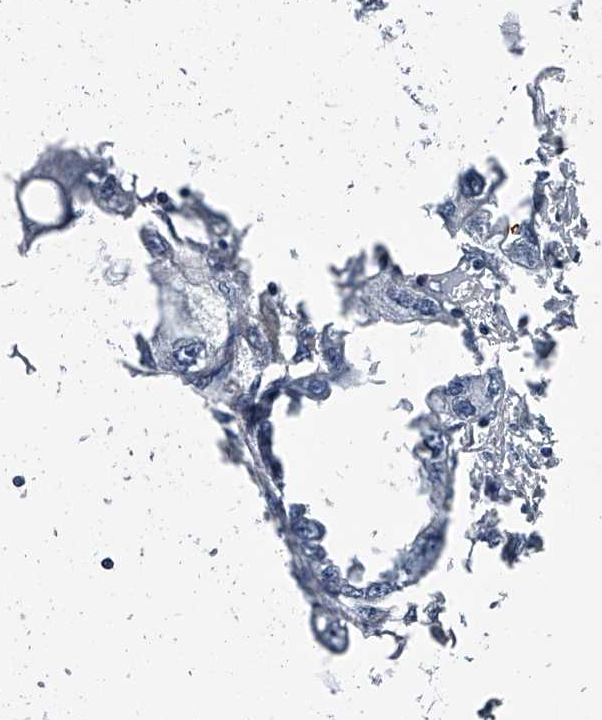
{"staining": {"intensity": "negative", "quantity": "none", "location": "none"}, "tissue": "endometrial cancer", "cell_type": "Tumor cells", "image_type": "cancer", "snomed": [{"axis": "morphology", "description": "Adenocarcinoma, NOS"}, {"axis": "morphology", "description": "Adenocarcinoma, metastatic, NOS"}, {"axis": "topography", "description": "Adipose tissue"}, {"axis": "topography", "description": "Endometrium"}], "caption": "This histopathology image is of endometrial cancer (metastatic adenocarcinoma) stained with IHC to label a protein in brown with the nuclei are counter-stained blue. There is no staining in tumor cells.", "gene": "LDLRAD2", "patient": {"sex": "female", "age": 67}}